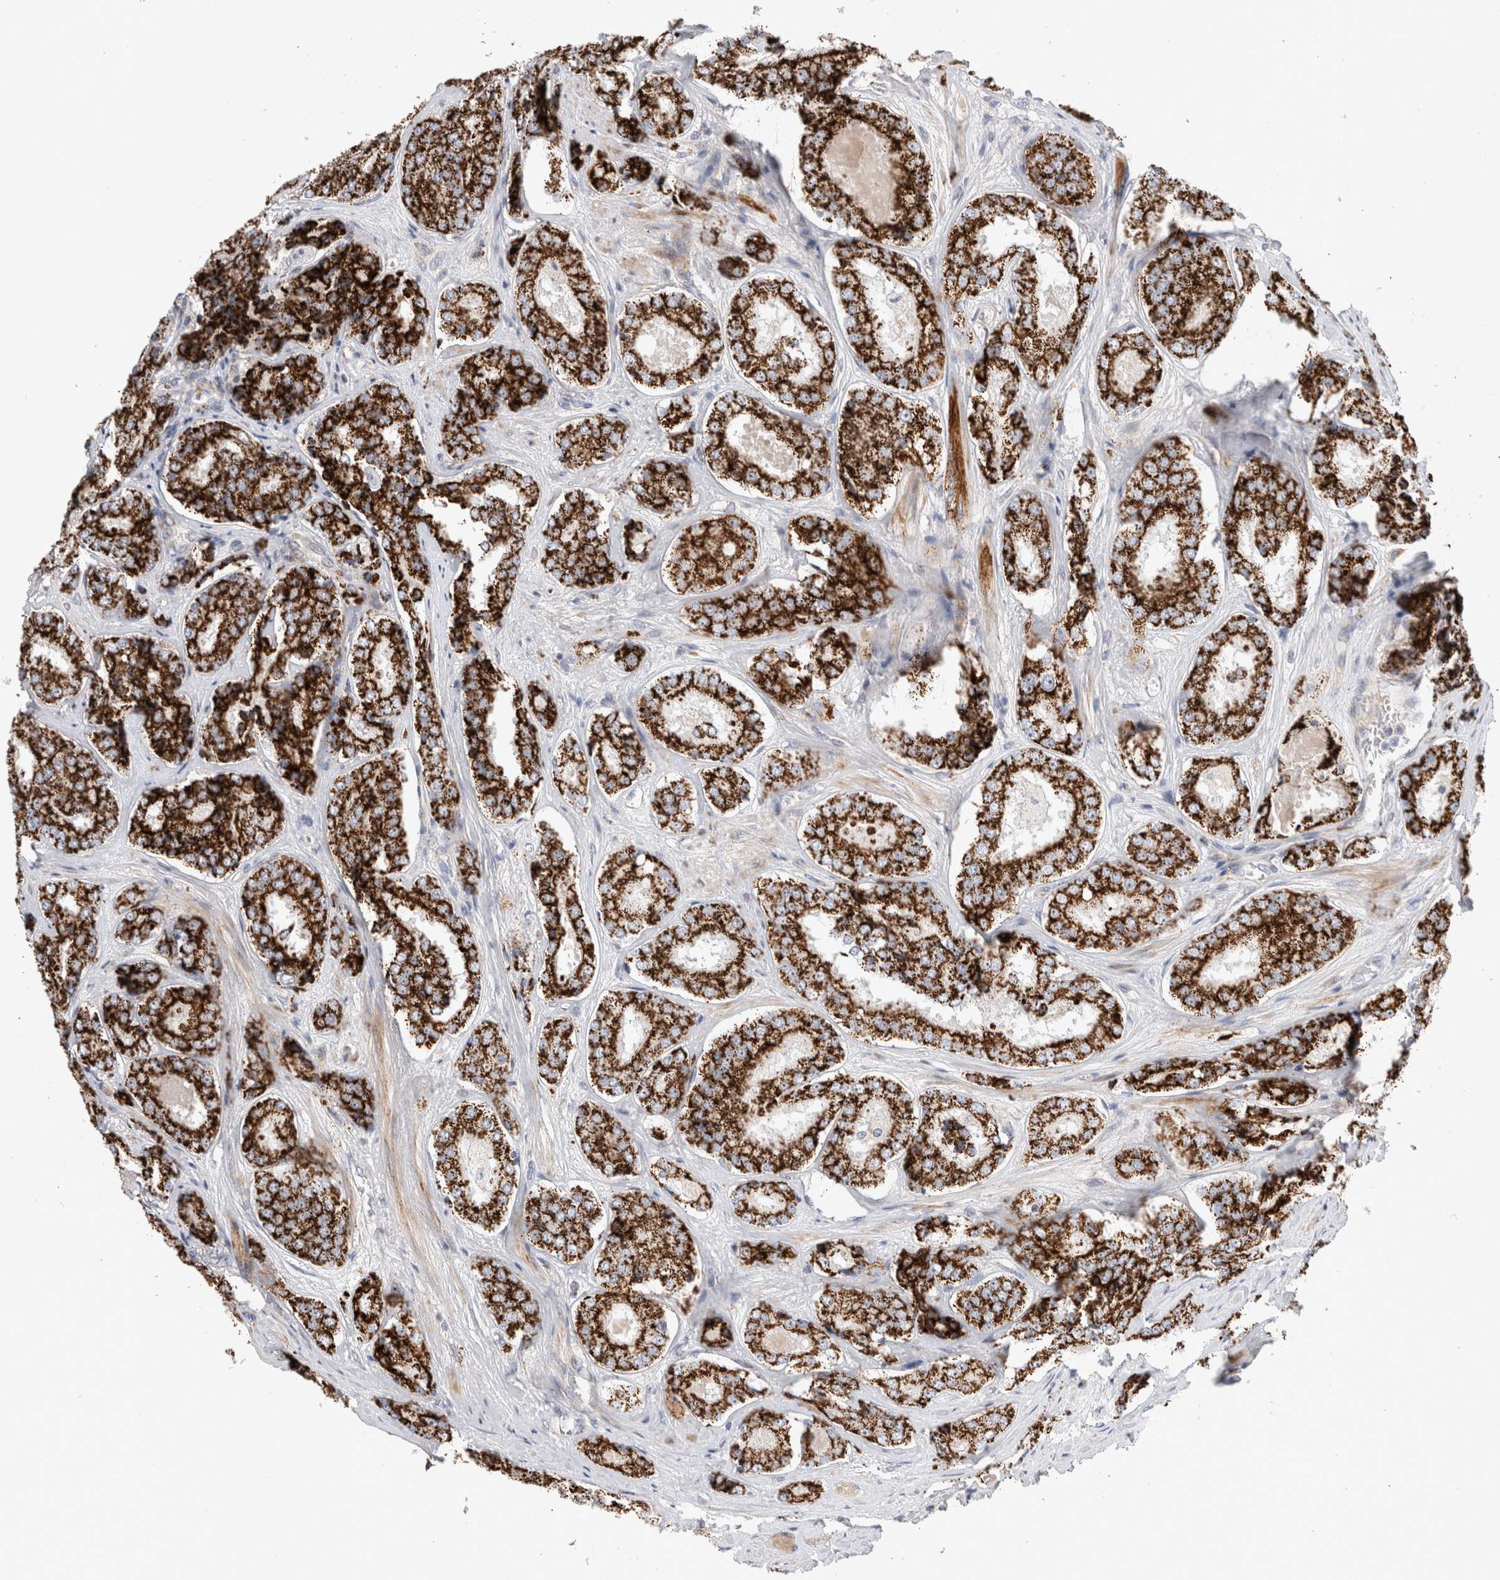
{"staining": {"intensity": "strong", "quantity": ">75%", "location": "cytoplasmic/membranous"}, "tissue": "prostate cancer", "cell_type": "Tumor cells", "image_type": "cancer", "snomed": [{"axis": "morphology", "description": "Adenocarcinoma, High grade"}, {"axis": "topography", "description": "Prostate"}], "caption": "Immunohistochemical staining of high-grade adenocarcinoma (prostate) exhibits high levels of strong cytoplasmic/membranous protein expression in approximately >75% of tumor cells.", "gene": "CHADL", "patient": {"sex": "male", "age": 65}}